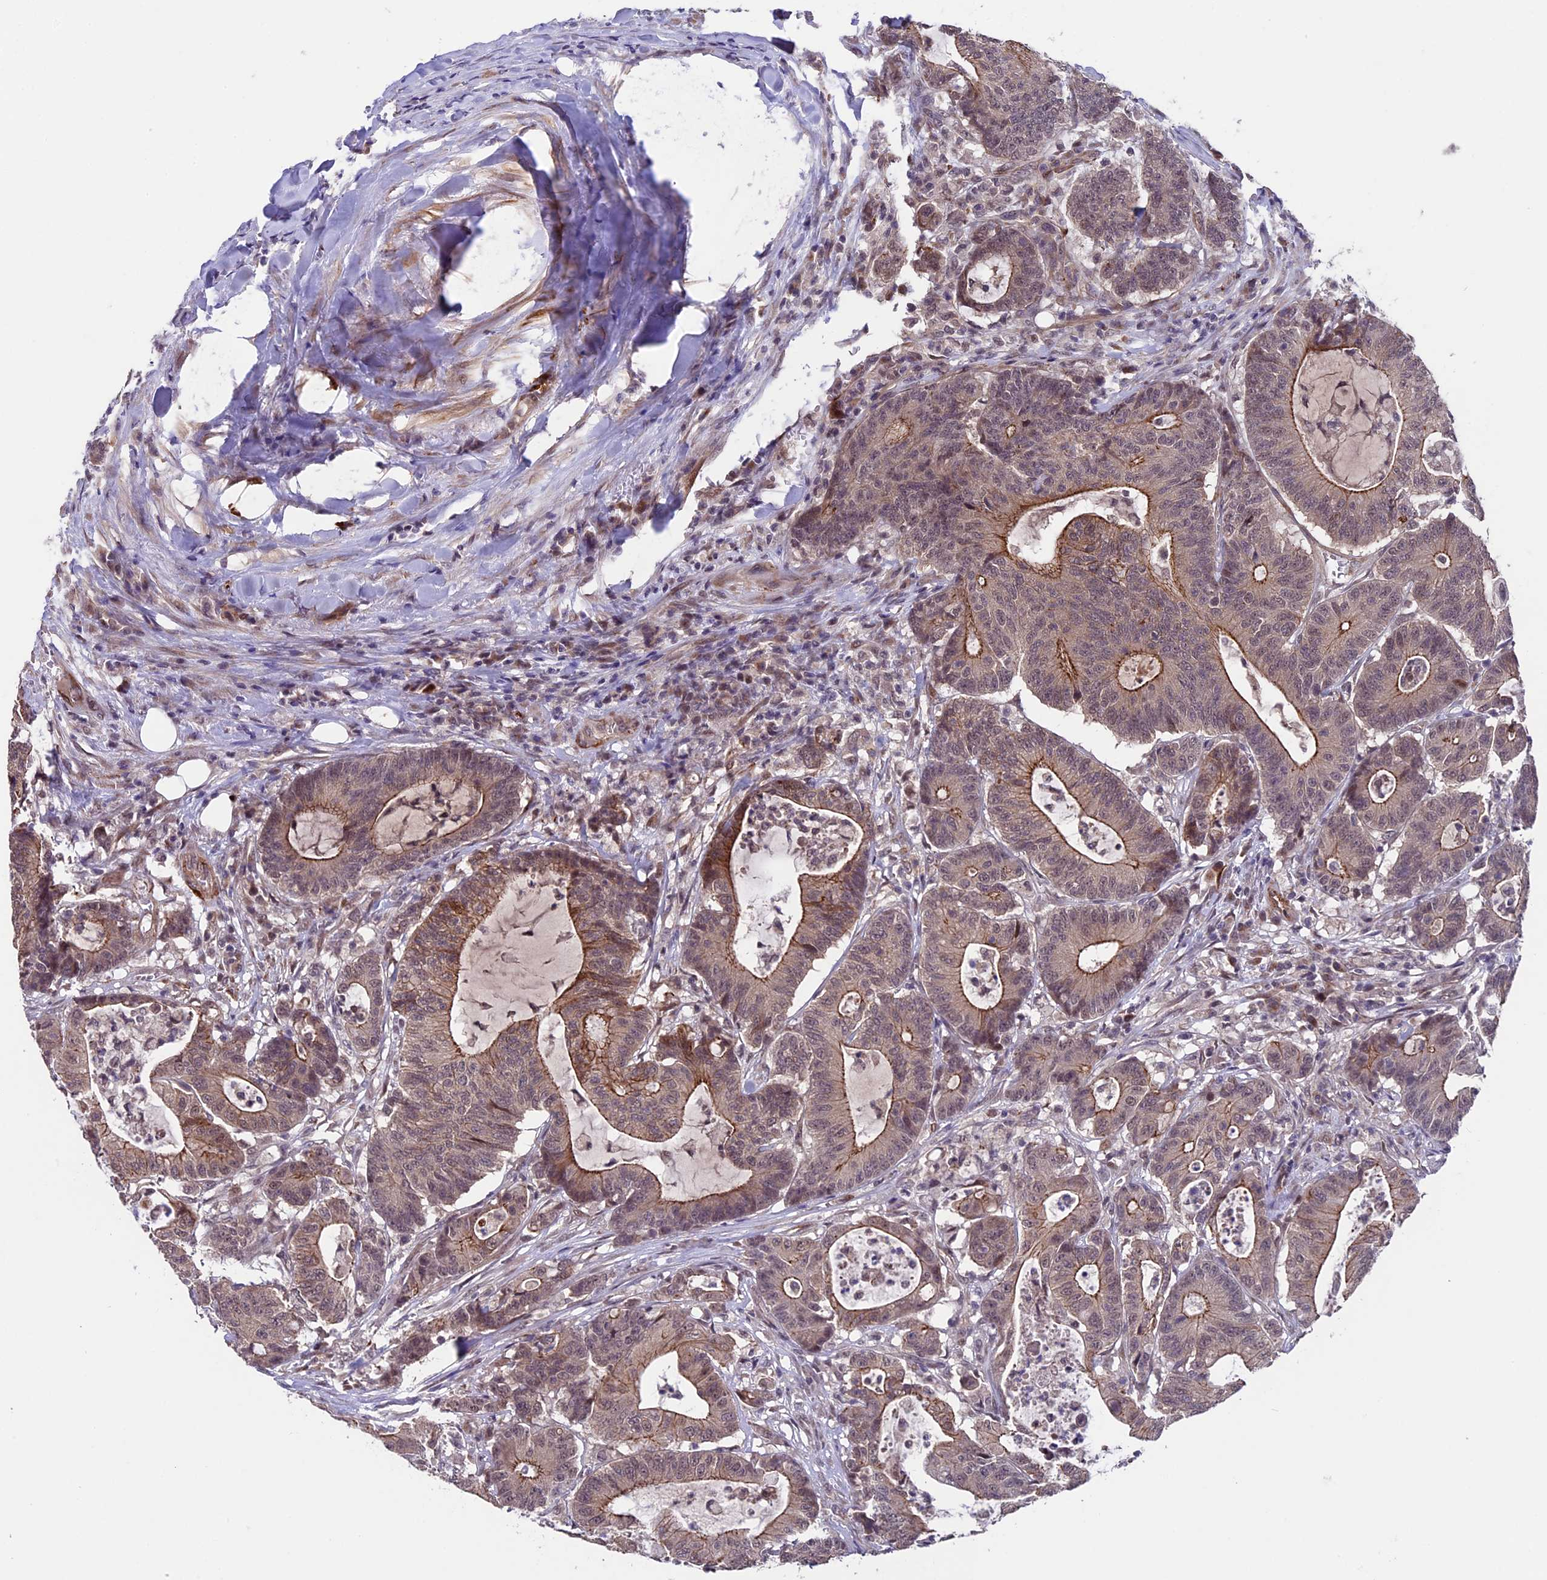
{"staining": {"intensity": "moderate", "quantity": ">75%", "location": "cytoplasmic/membranous"}, "tissue": "colorectal cancer", "cell_type": "Tumor cells", "image_type": "cancer", "snomed": [{"axis": "morphology", "description": "Adenocarcinoma, NOS"}, {"axis": "topography", "description": "Colon"}], "caption": "This photomicrograph exhibits immunohistochemistry staining of colorectal cancer (adenocarcinoma), with medium moderate cytoplasmic/membranous positivity in about >75% of tumor cells.", "gene": "SIPA1L3", "patient": {"sex": "female", "age": 84}}